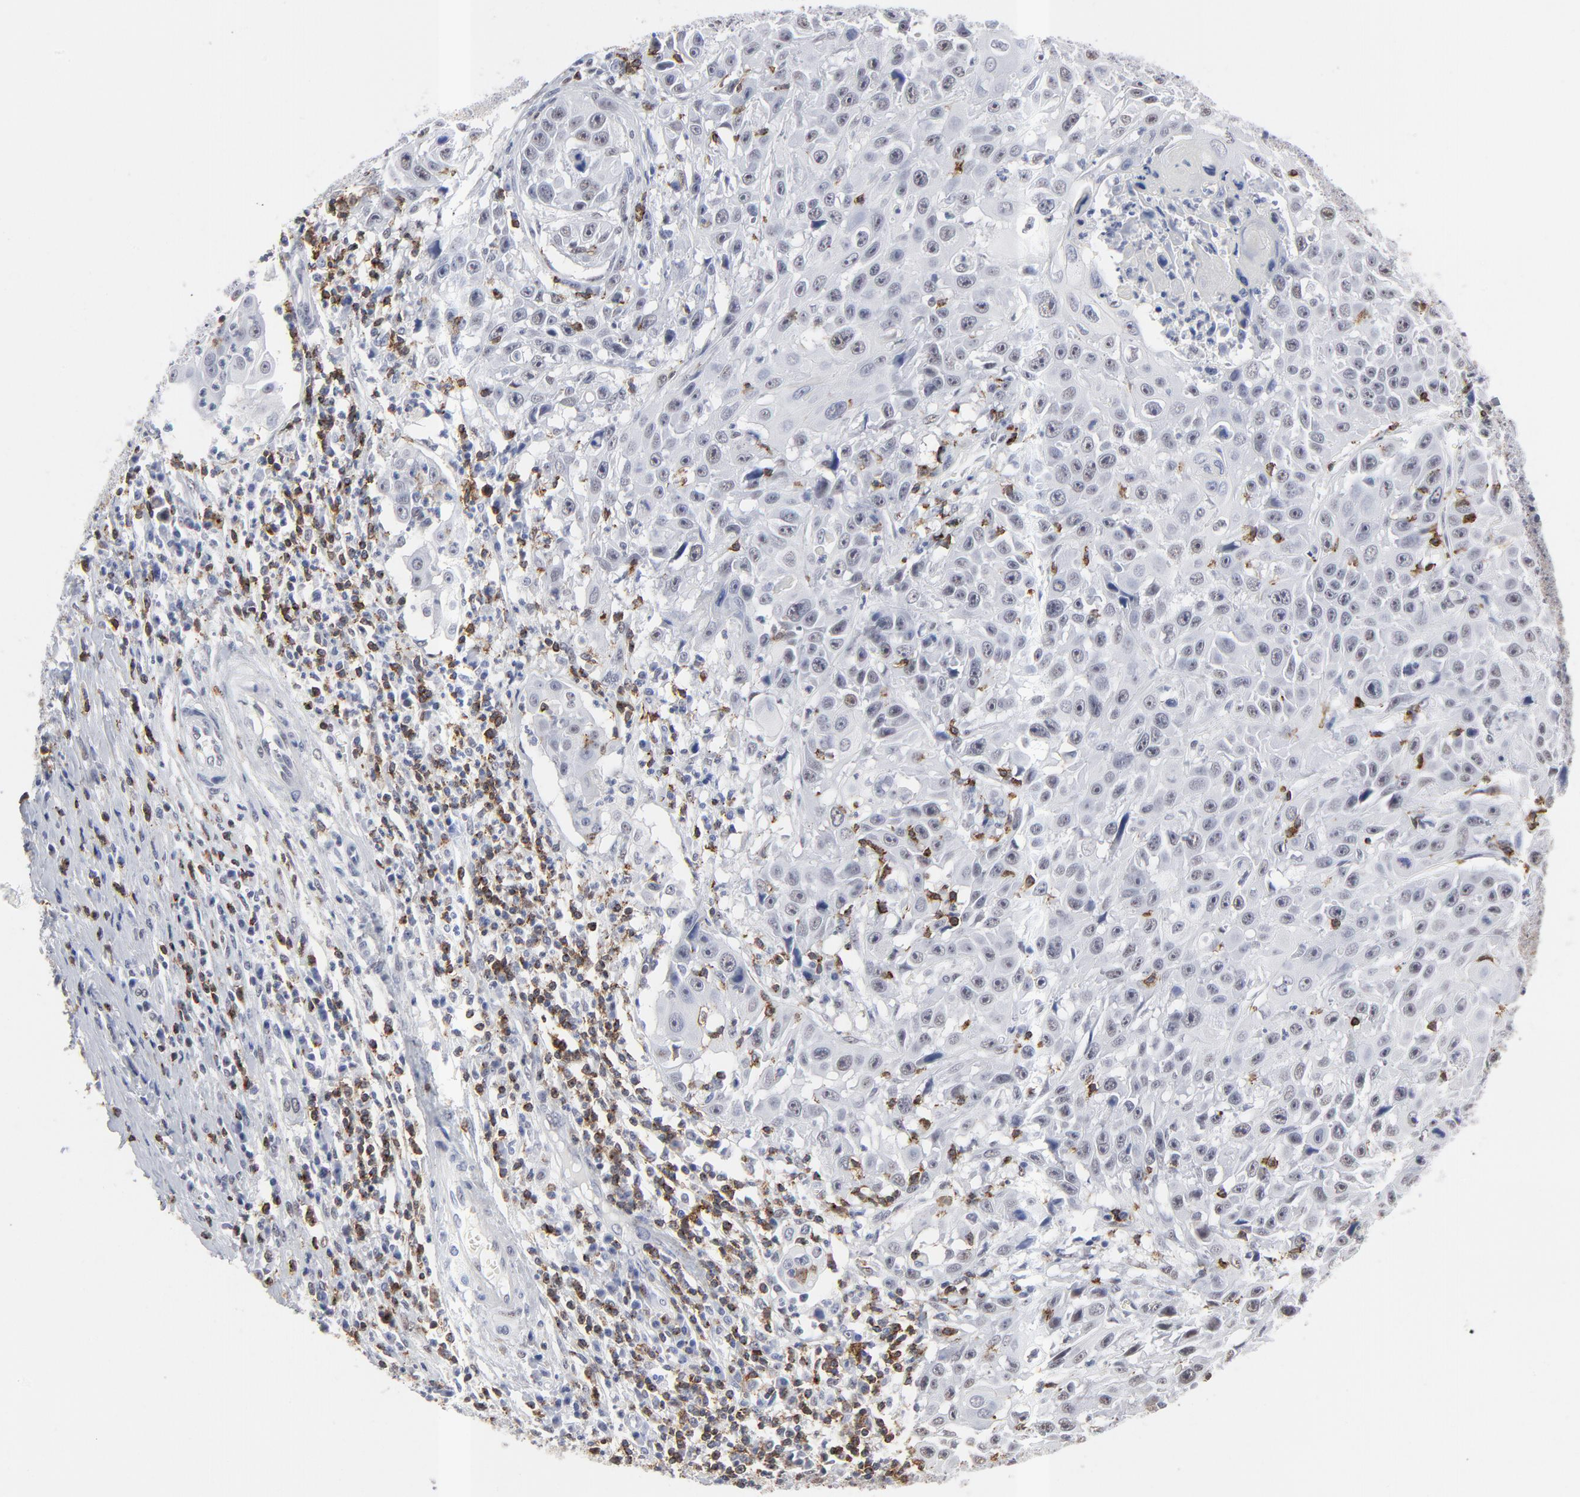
{"staining": {"intensity": "negative", "quantity": "none", "location": "none"}, "tissue": "cervical cancer", "cell_type": "Tumor cells", "image_type": "cancer", "snomed": [{"axis": "morphology", "description": "Squamous cell carcinoma, NOS"}, {"axis": "topography", "description": "Cervix"}], "caption": "Histopathology image shows no protein positivity in tumor cells of squamous cell carcinoma (cervical) tissue.", "gene": "CD2", "patient": {"sex": "female", "age": 39}}